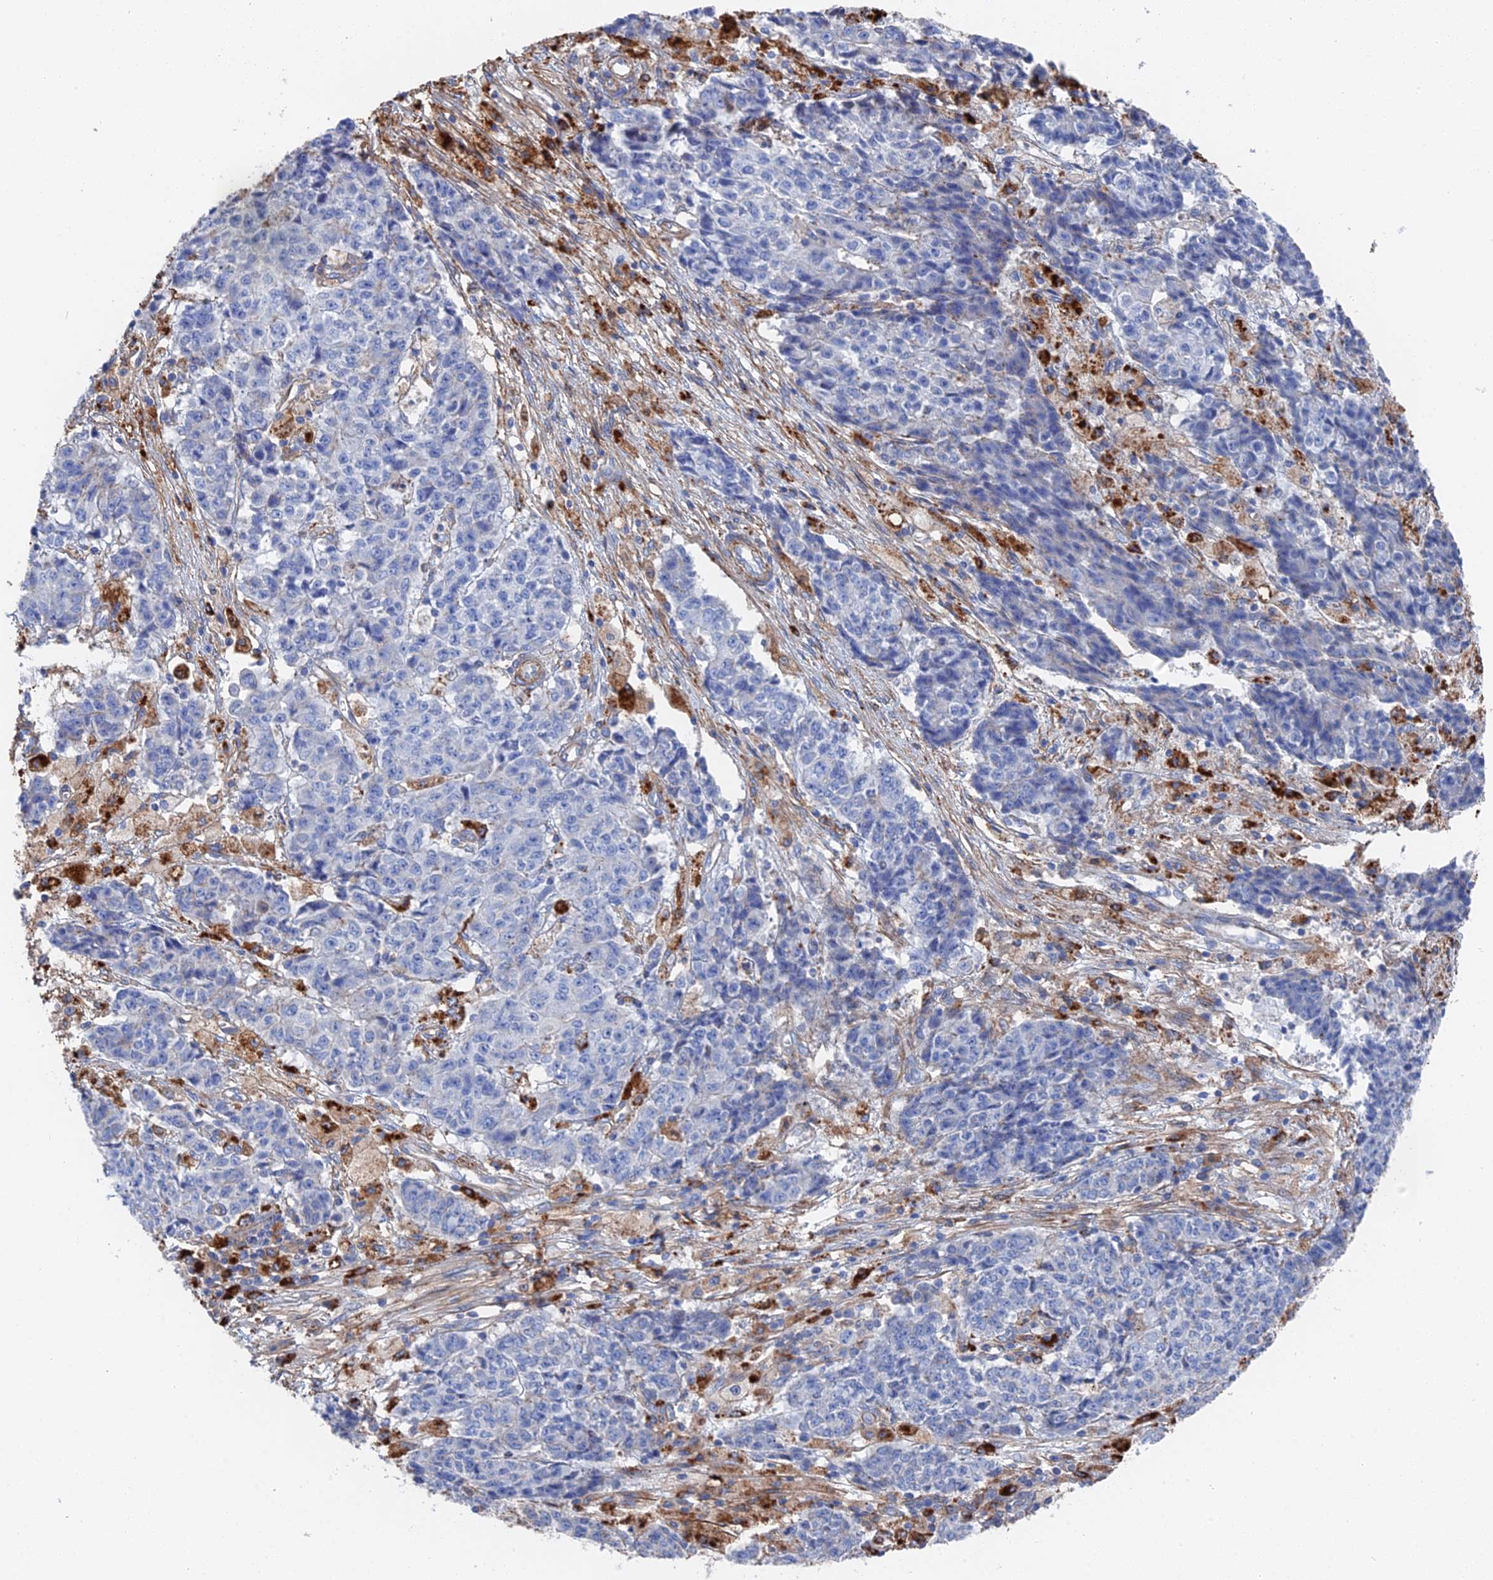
{"staining": {"intensity": "negative", "quantity": "none", "location": "none"}, "tissue": "ovarian cancer", "cell_type": "Tumor cells", "image_type": "cancer", "snomed": [{"axis": "morphology", "description": "Carcinoma, endometroid"}, {"axis": "topography", "description": "Ovary"}], "caption": "This image is of ovarian cancer (endometroid carcinoma) stained with IHC to label a protein in brown with the nuclei are counter-stained blue. There is no positivity in tumor cells.", "gene": "STRA6", "patient": {"sex": "female", "age": 42}}